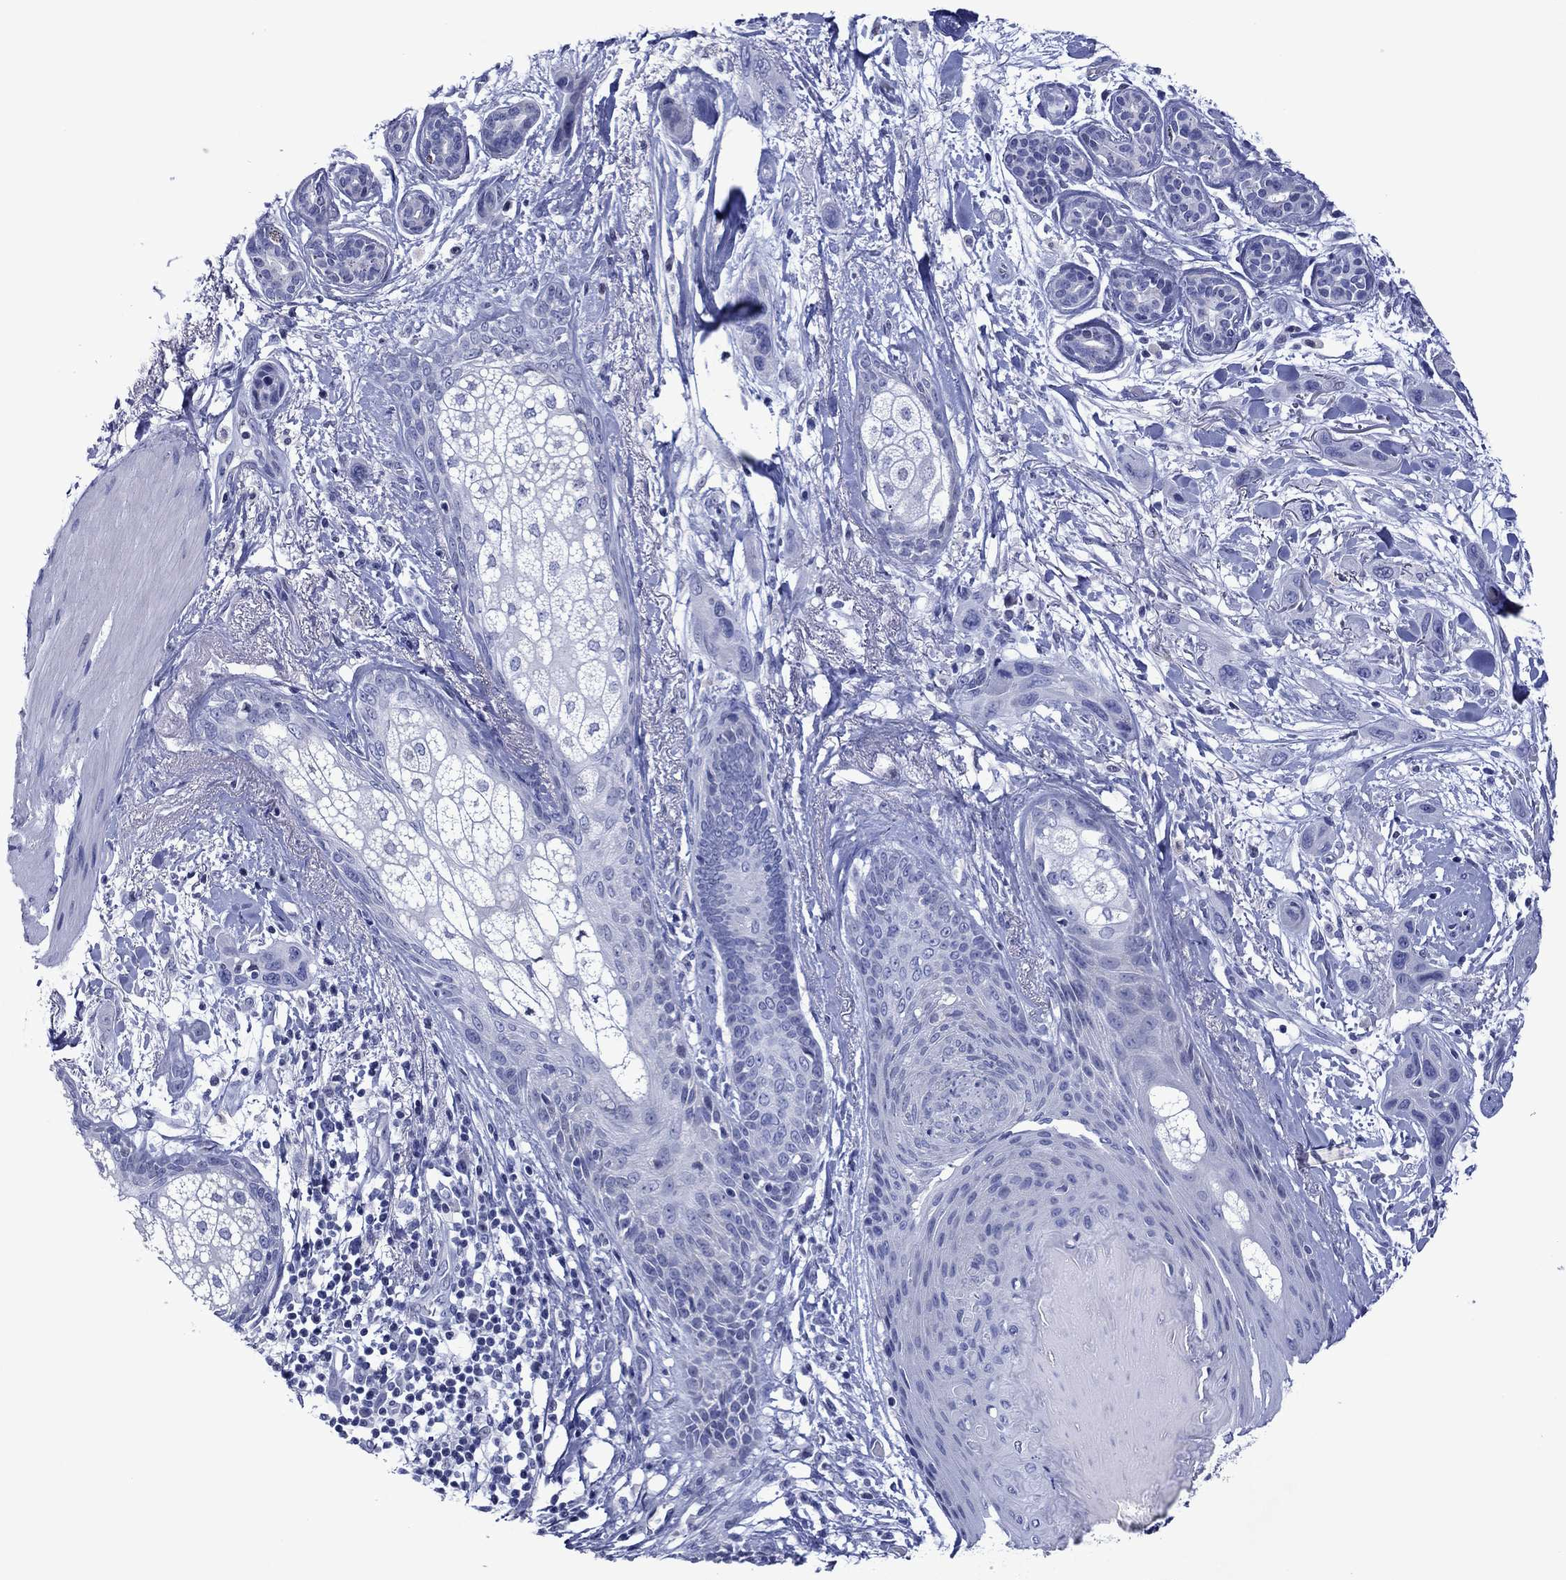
{"staining": {"intensity": "negative", "quantity": "none", "location": "none"}, "tissue": "skin cancer", "cell_type": "Tumor cells", "image_type": "cancer", "snomed": [{"axis": "morphology", "description": "Squamous cell carcinoma, NOS"}, {"axis": "topography", "description": "Skin"}], "caption": "A high-resolution image shows IHC staining of skin cancer, which exhibits no significant expression in tumor cells.", "gene": "PIWIL1", "patient": {"sex": "male", "age": 79}}